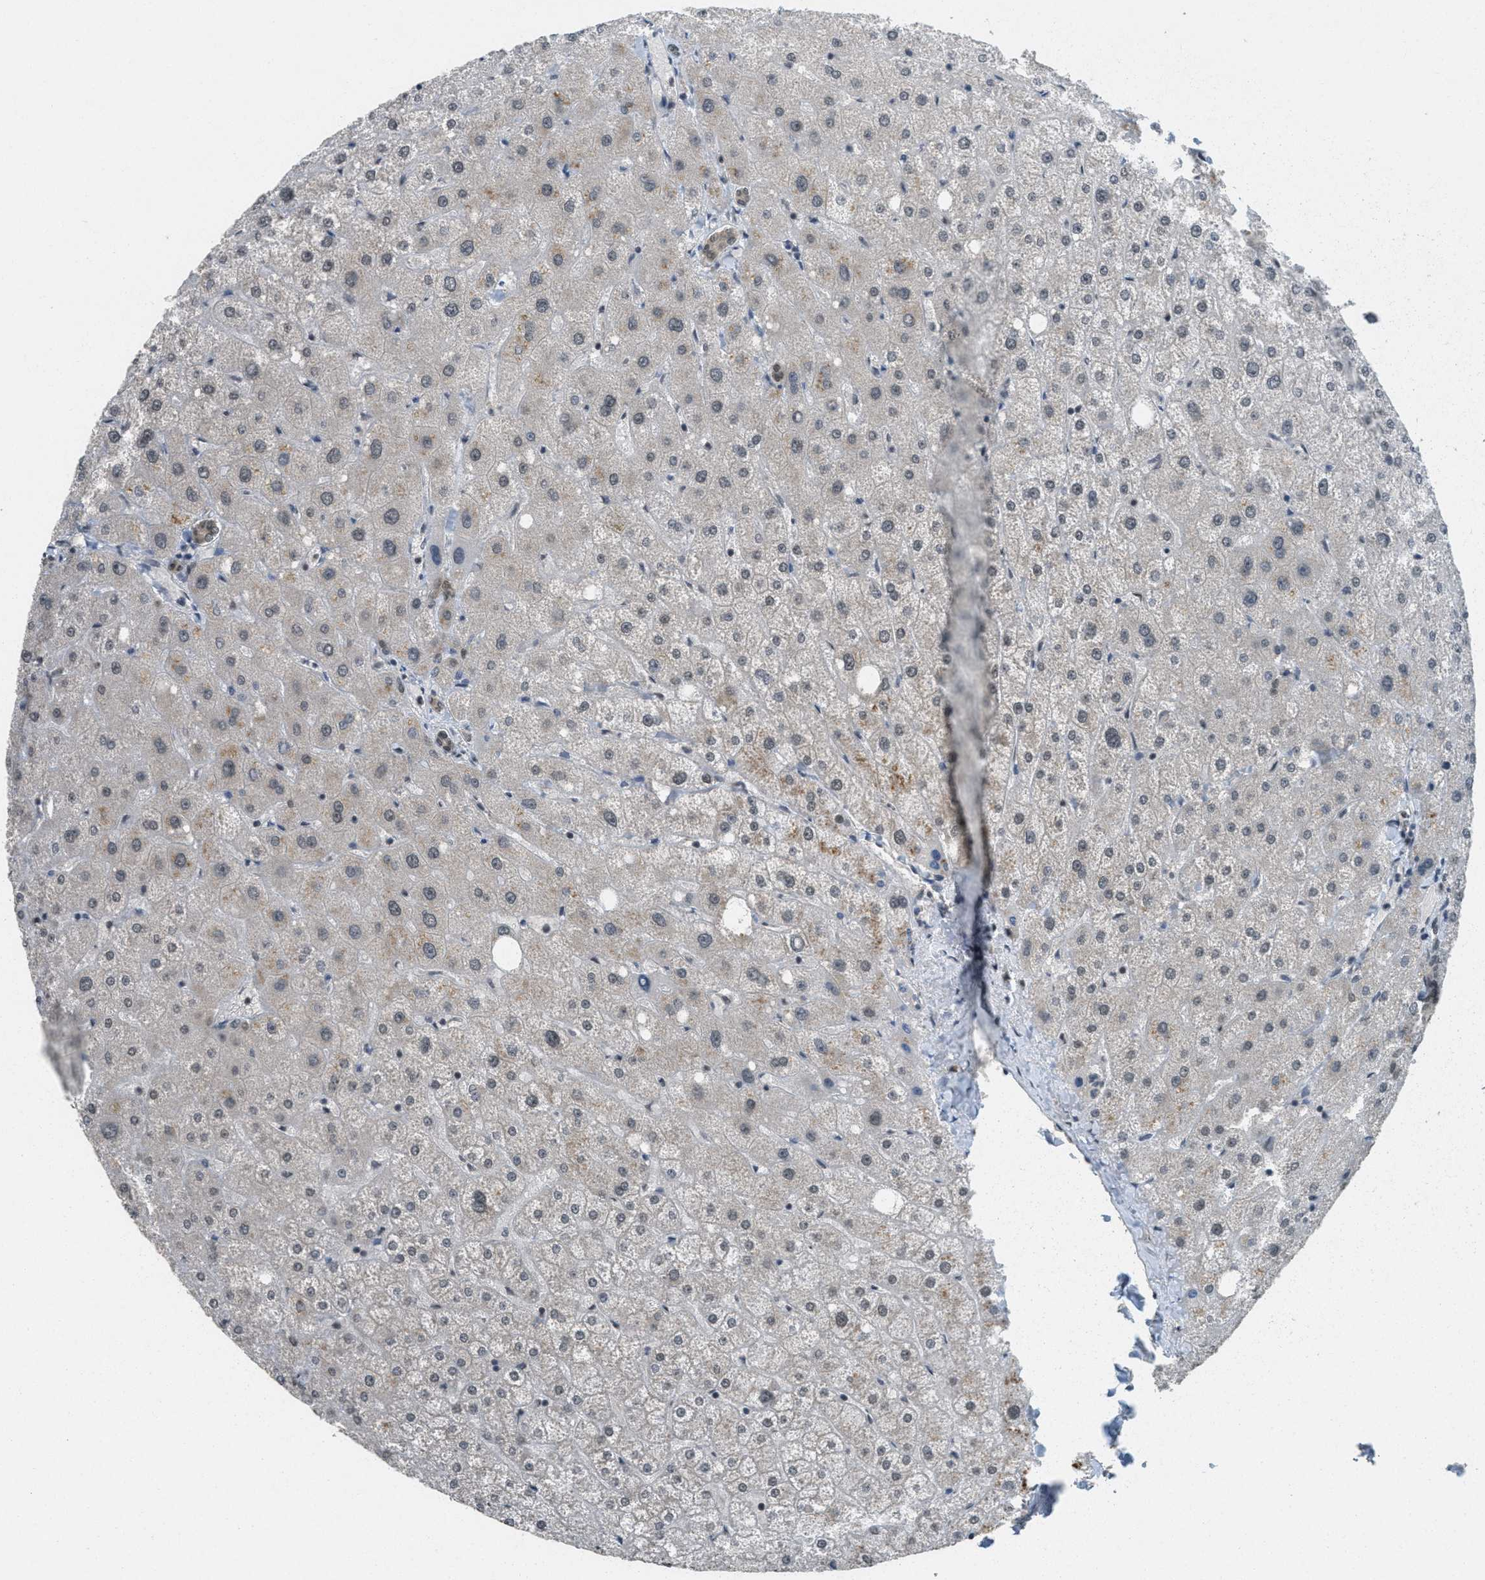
{"staining": {"intensity": "weak", "quantity": ">75%", "location": "nuclear"}, "tissue": "liver", "cell_type": "Cholangiocytes", "image_type": "normal", "snomed": [{"axis": "morphology", "description": "Normal tissue, NOS"}, {"axis": "topography", "description": "Liver"}], "caption": "The histopathology image reveals immunohistochemical staining of benign liver. There is weak nuclear expression is appreciated in about >75% of cholangiocytes.", "gene": "DNAJB1", "patient": {"sex": "male", "age": 73}}